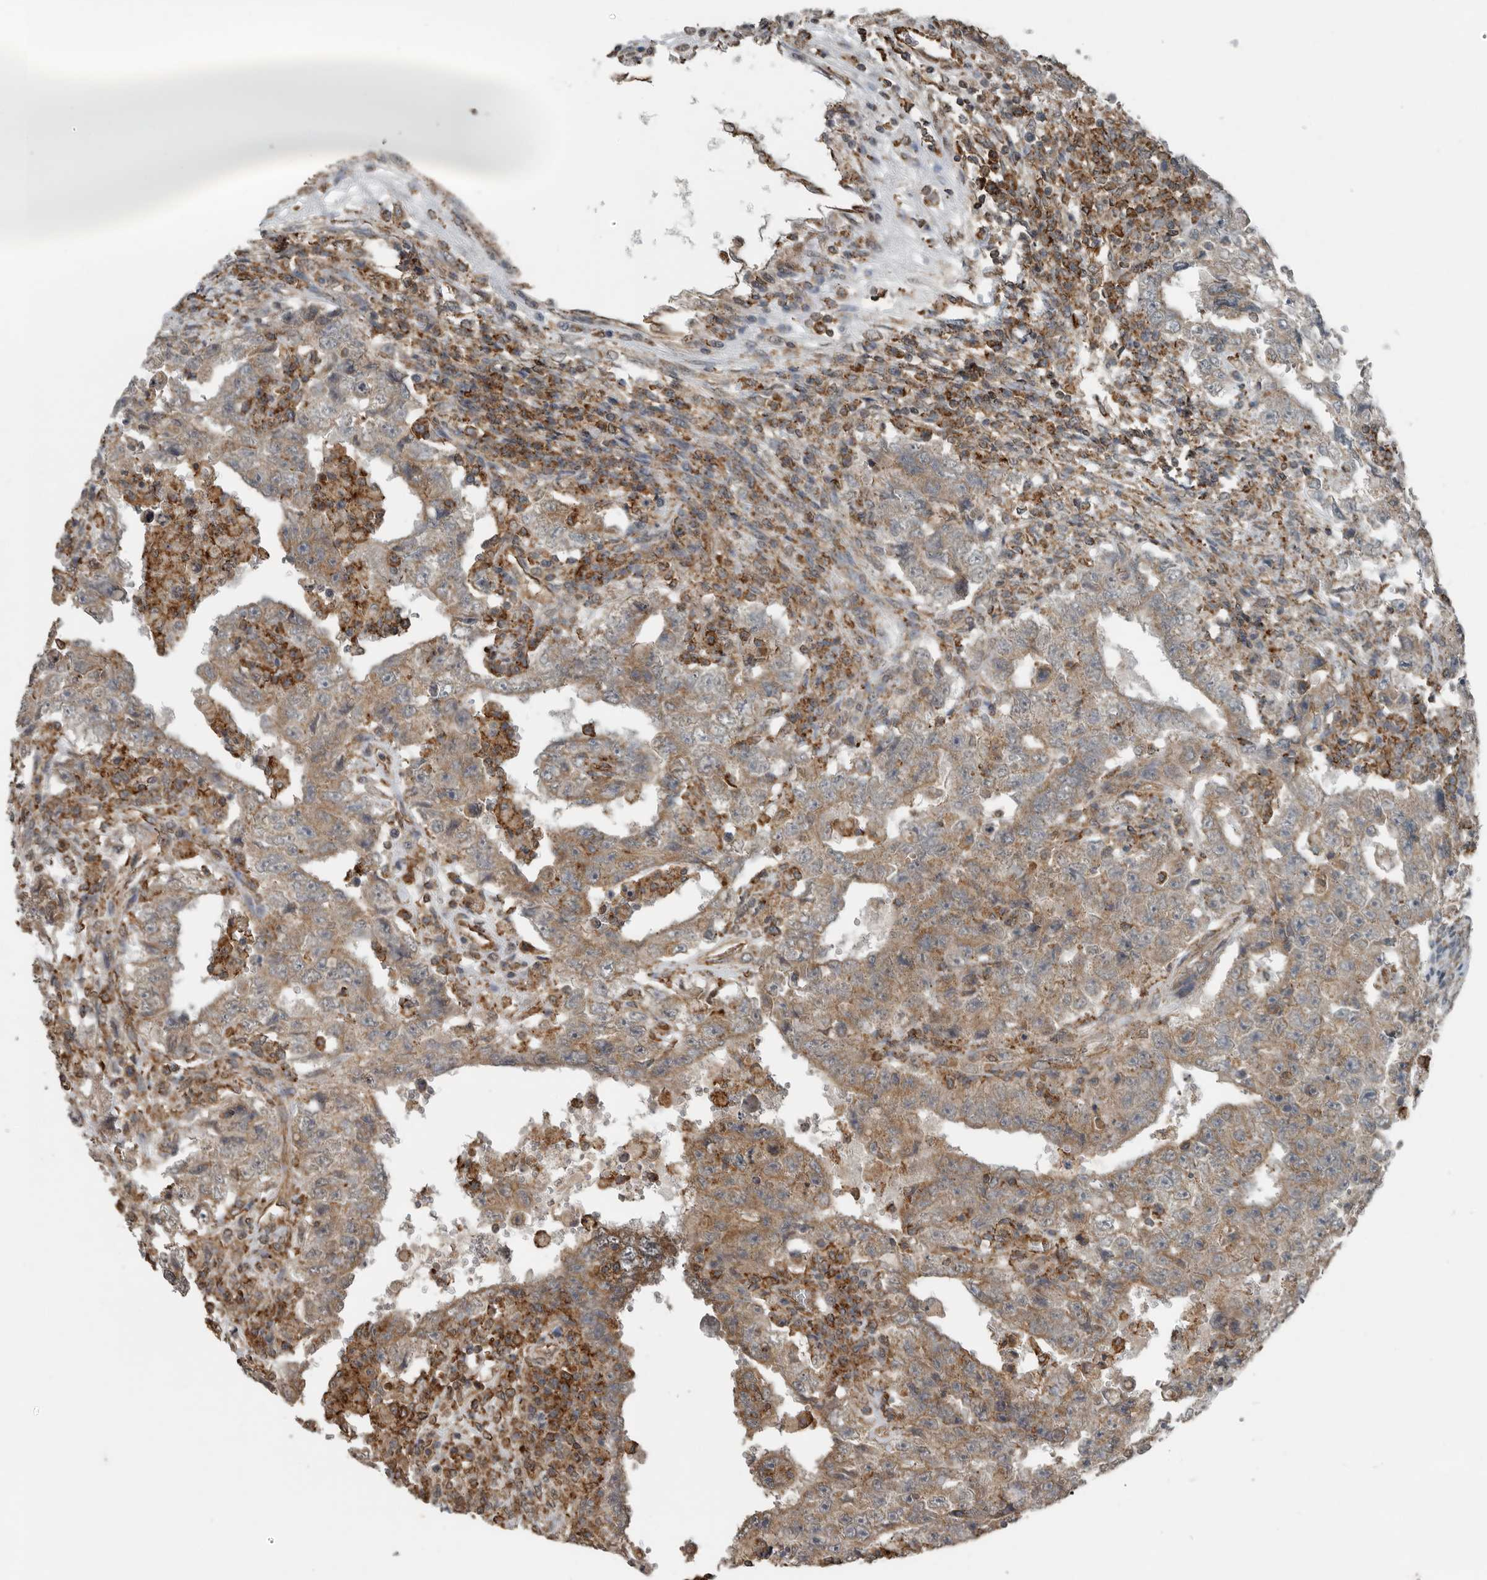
{"staining": {"intensity": "moderate", "quantity": ">75%", "location": "cytoplasmic/membranous"}, "tissue": "testis cancer", "cell_type": "Tumor cells", "image_type": "cancer", "snomed": [{"axis": "morphology", "description": "Carcinoma, Embryonal, NOS"}, {"axis": "topography", "description": "Testis"}], "caption": "This is a photomicrograph of immunohistochemistry (IHC) staining of testis embryonal carcinoma, which shows moderate expression in the cytoplasmic/membranous of tumor cells.", "gene": "AFAP1", "patient": {"sex": "male", "age": 26}}